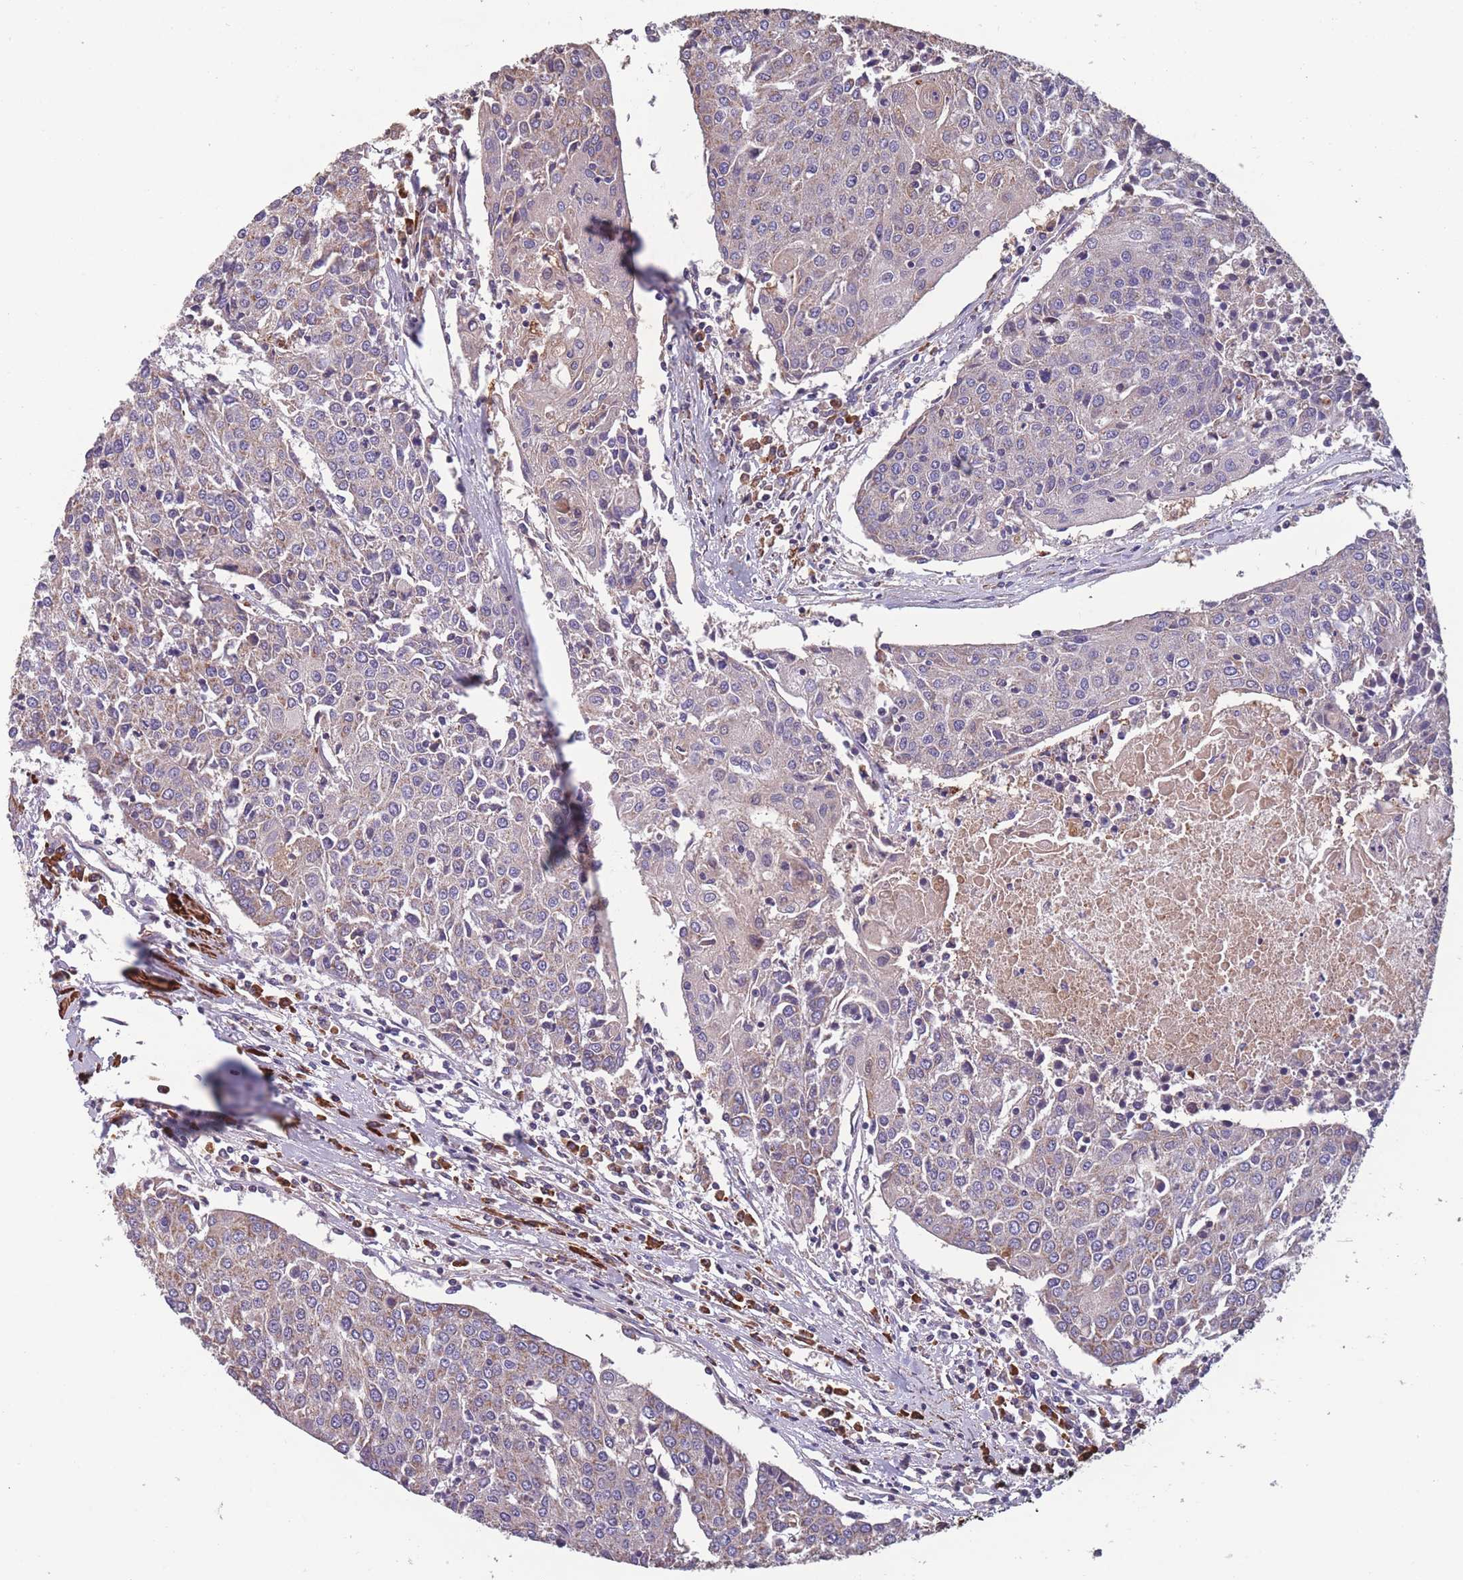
{"staining": {"intensity": "weak", "quantity": "25%-75%", "location": "cytoplasmic/membranous"}, "tissue": "urothelial cancer", "cell_type": "Tumor cells", "image_type": "cancer", "snomed": [{"axis": "morphology", "description": "Urothelial carcinoma, High grade"}, {"axis": "topography", "description": "Urinary bladder"}], "caption": "The image demonstrates immunohistochemical staining of urothelial cancer. There is weak cytoplasmic/membranous expression is present in approximately 25%-75% of tumor cells.", "gene": "TOMM40L", "patient": {"sex": "female", "age": 85}}